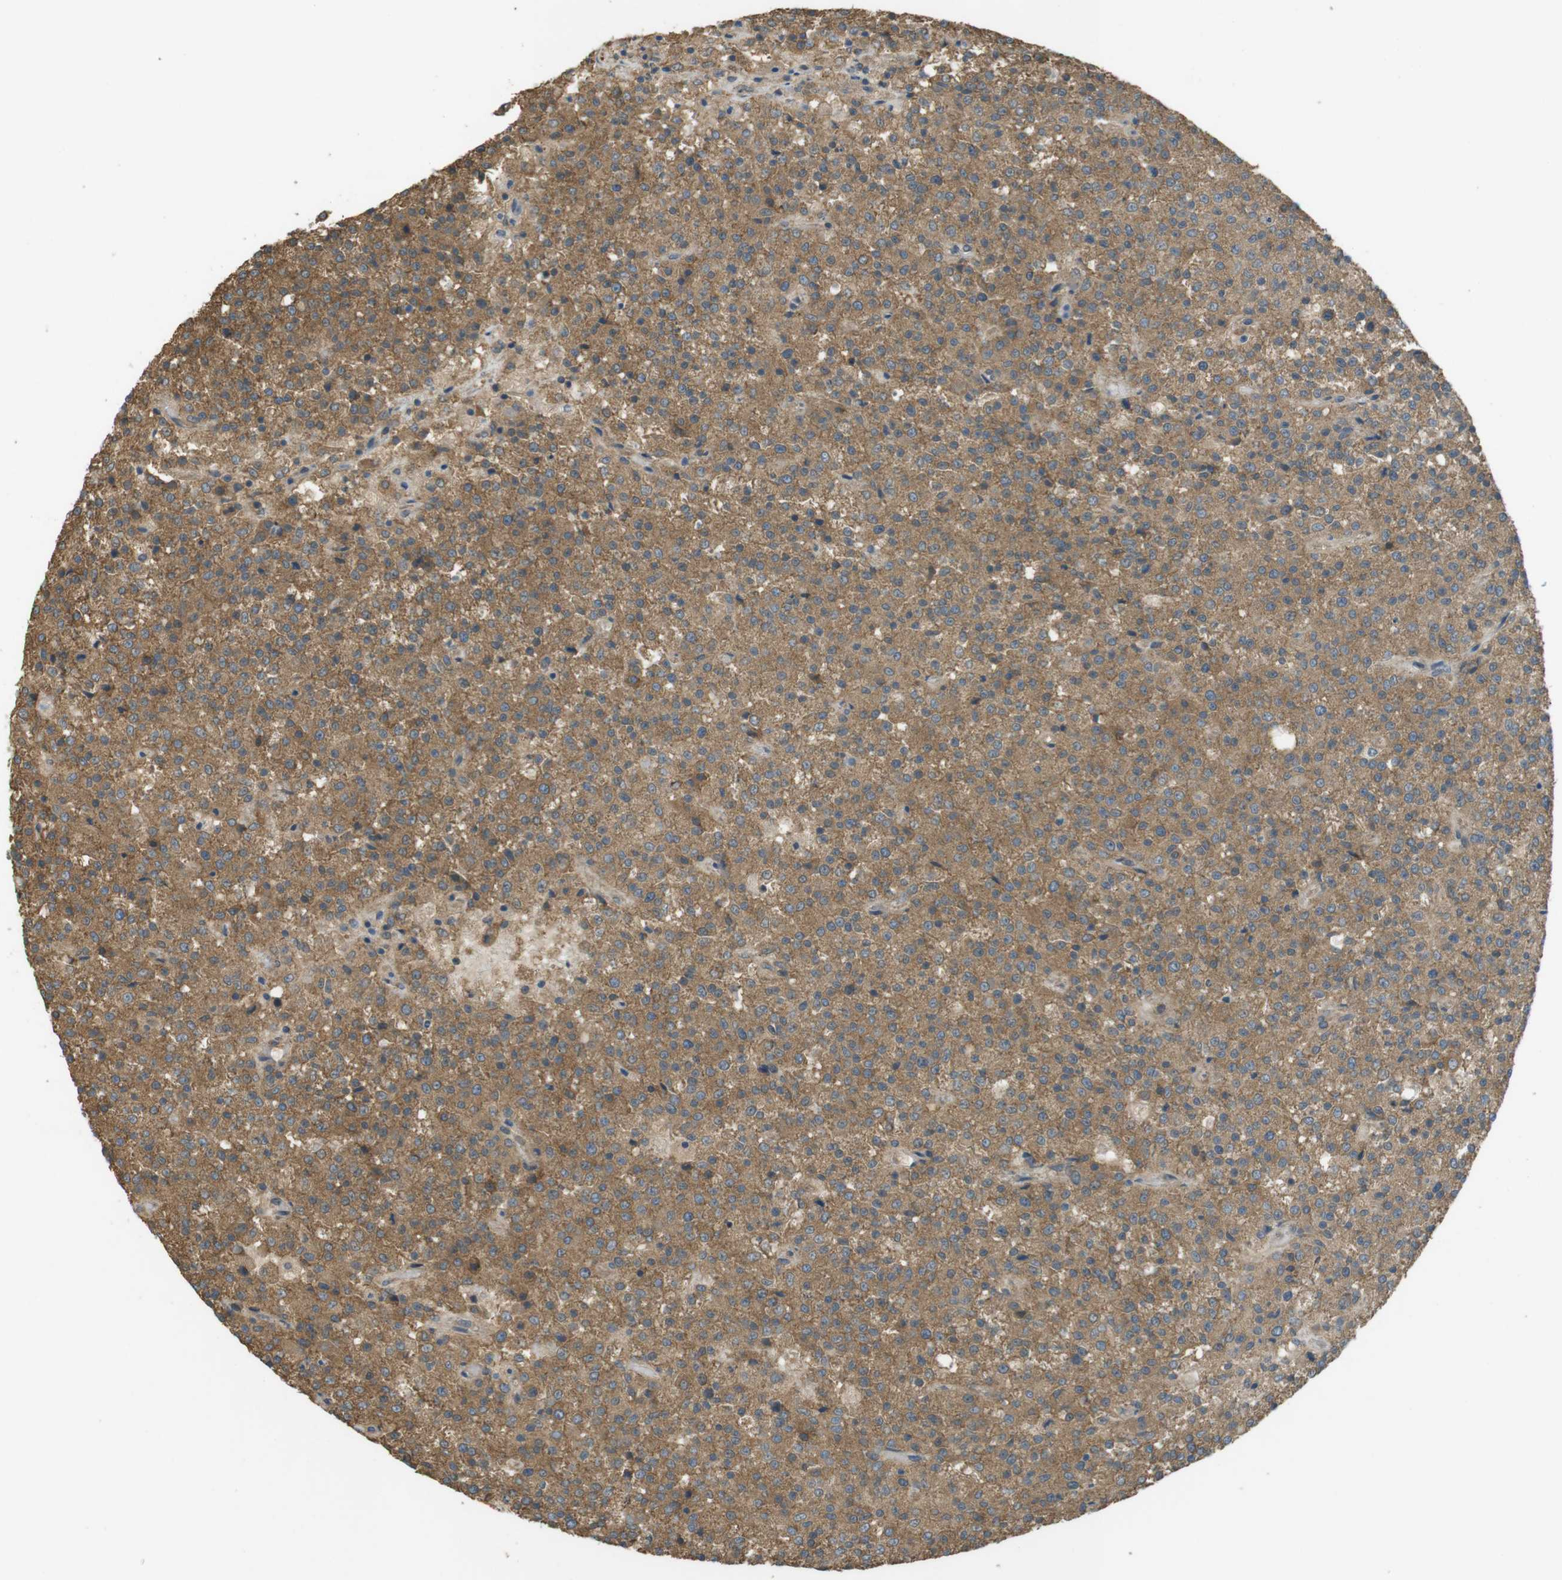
{"staining": {"intensity": "moderate", "quantity": ">75%", "location": "cytoplasmic/membranous"}, "tissue": "testis cancer", "cell_type": "Tumor cells", "image_type": "cancer", "snomed": [{"axis": "morphology", "description": "Seminoma, NOS"}, {"axis": "topography", "description": "Testis"}], "caption": "DAB immunohistochemical staining of human testis cancer (seminoma) demonstrates moderate cytoplasmic/membranous protein expression in approximately >75% of tumor cells. (Stains: DAB (3,3'-diaminobenzidine) in brown, nuclei in blue, Microscopy: brightfield microscopy at high magnification).", "gene": "ZDHHC20", "patient": {"sex": "male", "age": 59}}